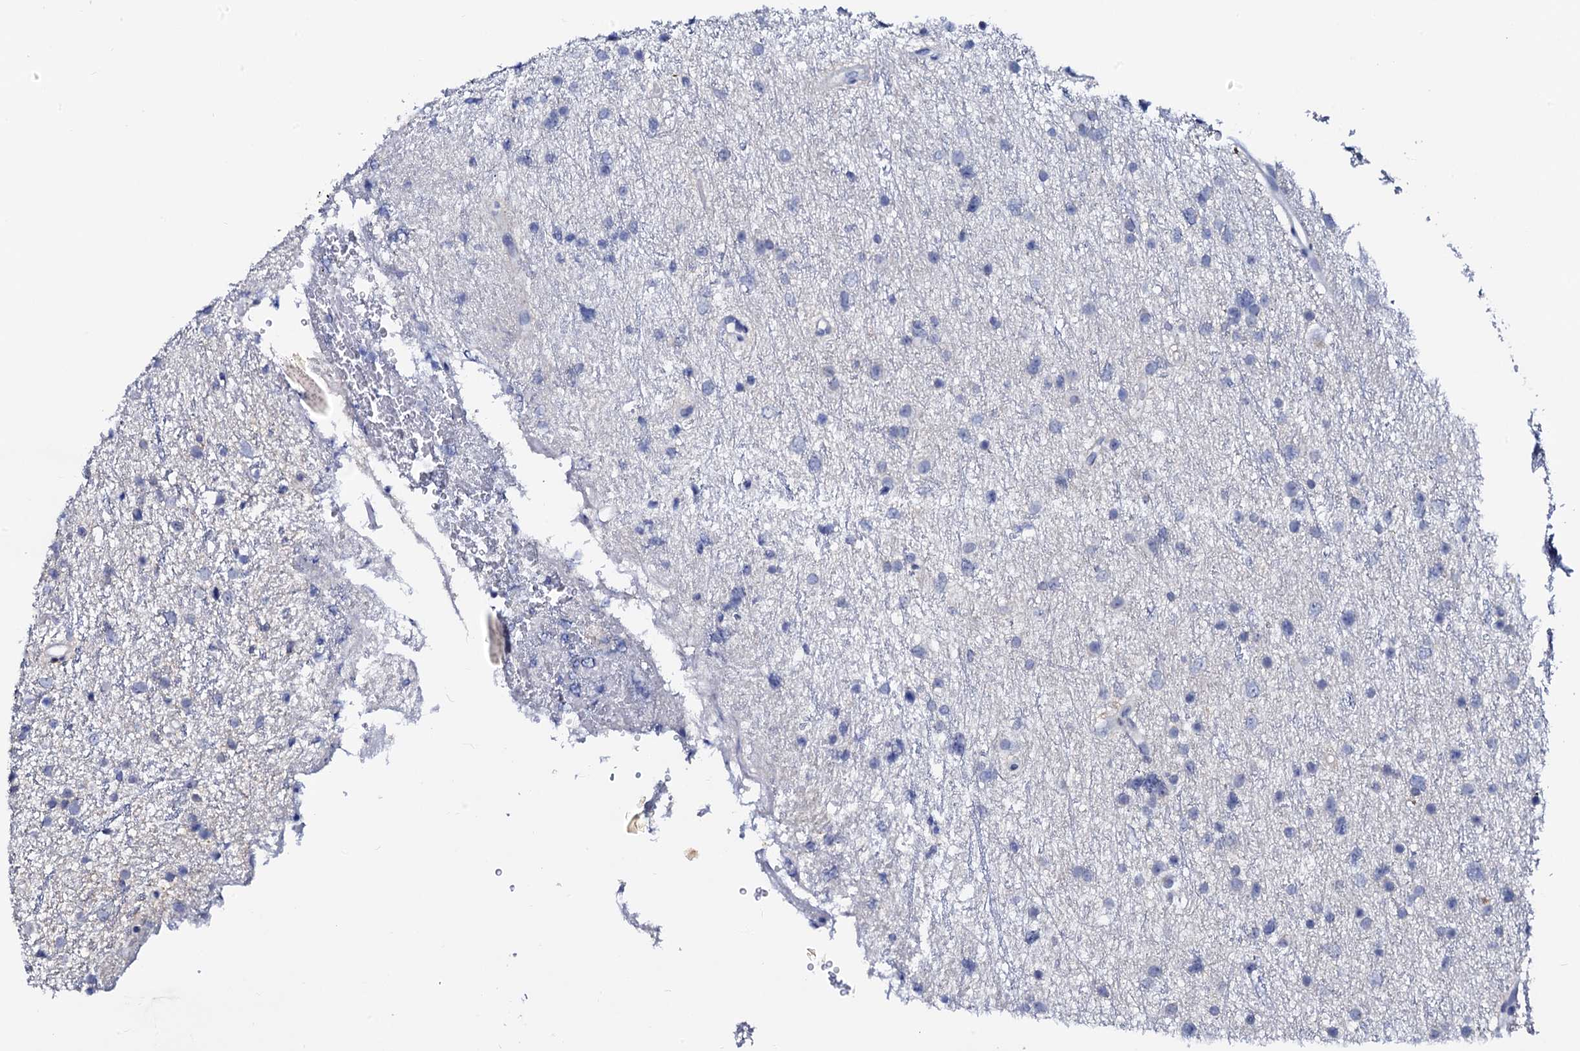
{"staining": {"intensity": "negative", "quantity": "none", "location": "none"}, "tissue": "glioma", "cell_type": "Tumor cells", "image_type": "cancer", "snomed": [{"axis": "morphology", "description": "Glioma, malignant, Low grade"}, {"axis": "topography", "description": "Cerebral cortex"}], "caption": "Immunohistochemical staining of human glioma reveals no significant positivity in tumor cells.", "gene": "SPATA19", "patient": {"sex": "female", "age": 39}}